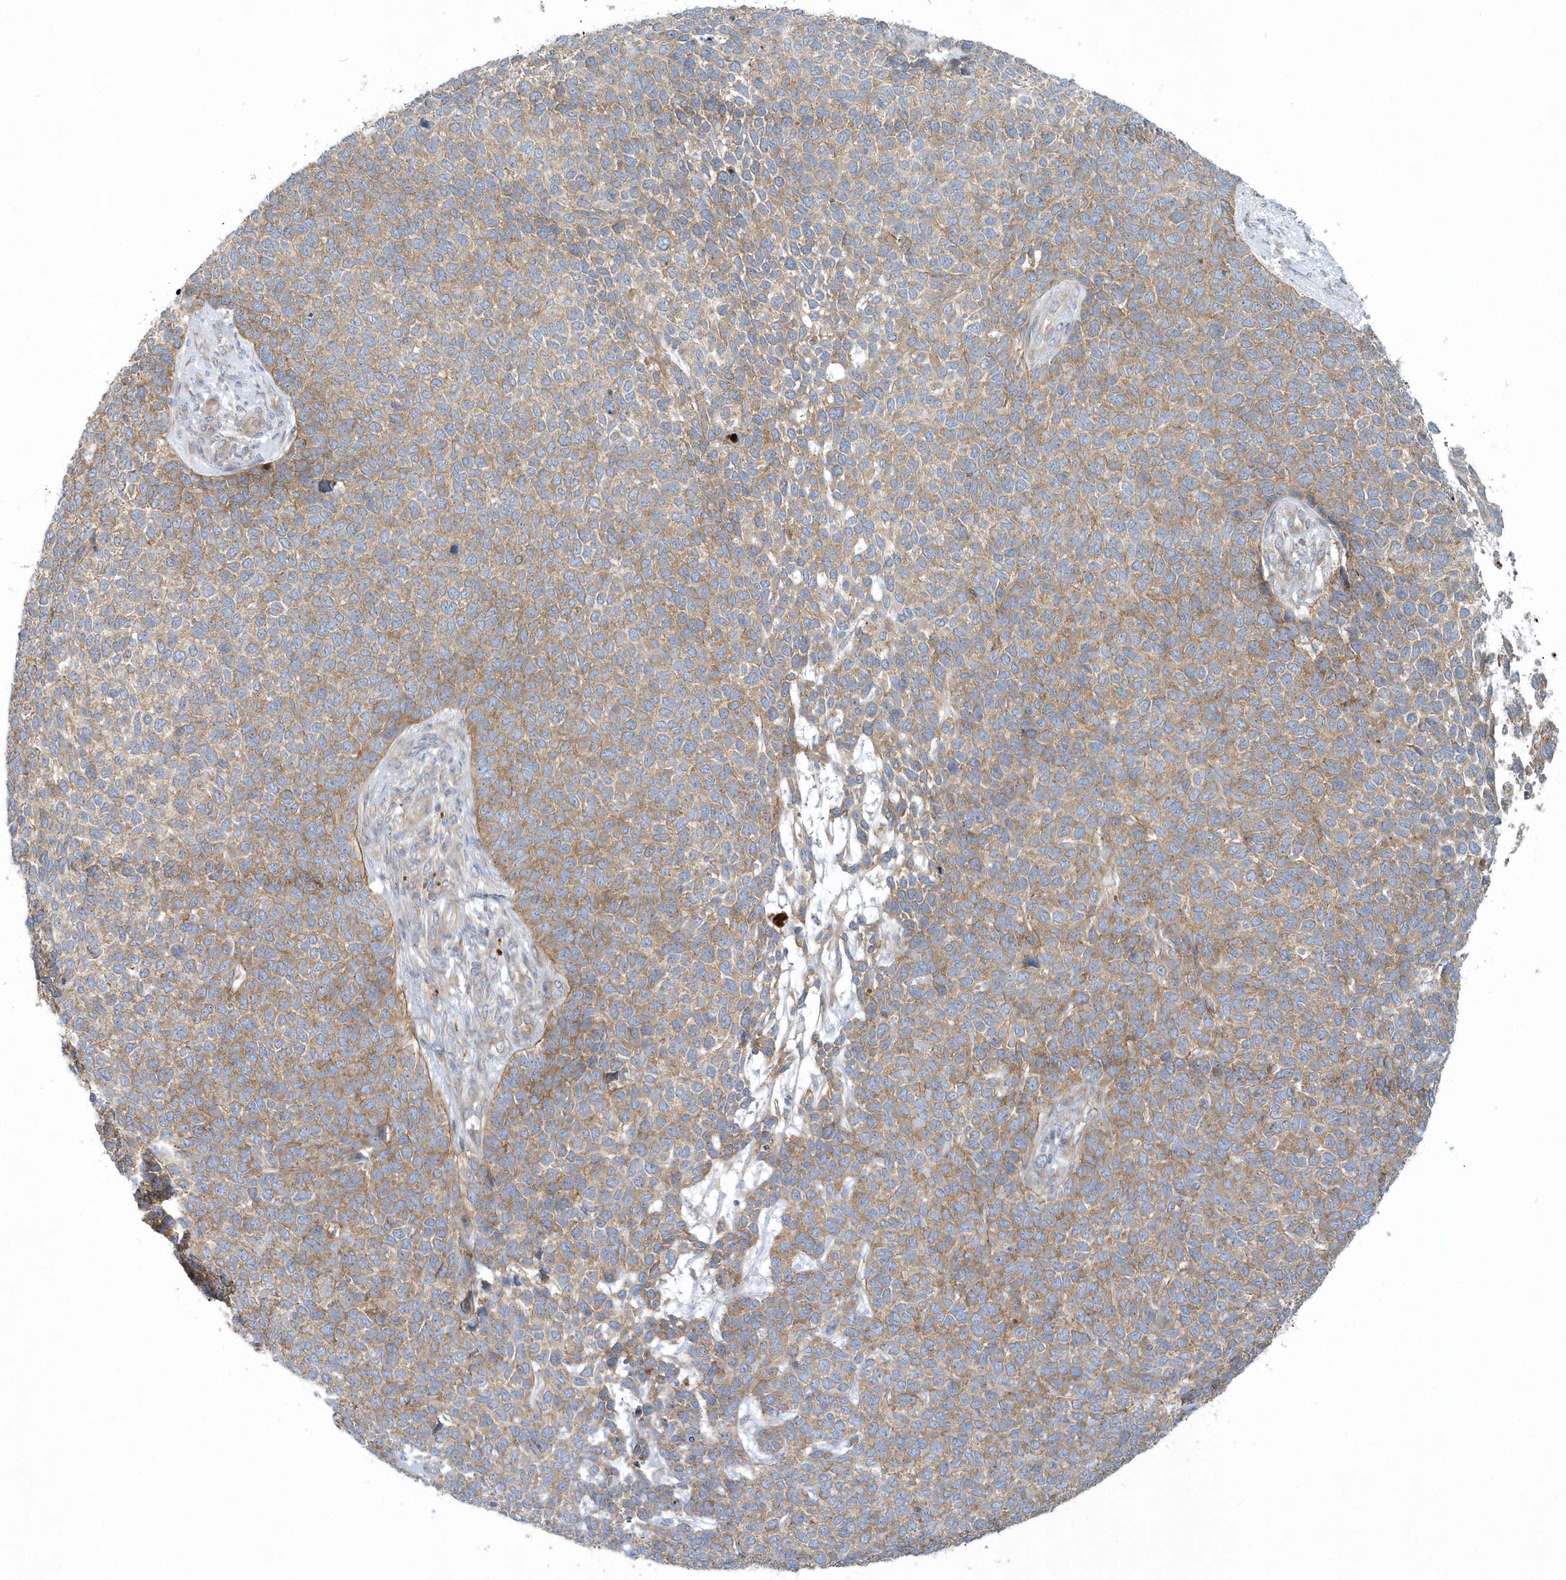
{"staining": {"intensity": "moderate", "quantity": ">75%", "location": "cytoplasmic/membranous"}, "tissue": "skin cancer", "cell_type": "Tumor cells", "image_type": "cancer", "snomed": [{"axis": "morphology", "description": "Basal cell carcinoma"}, {"axis": "topography", "description": "Skin"}], "caption": "Basal cell carcinoma (skin) was stained to show a protein in brown. There is medium levels of moderate cytoplasmic/membranous positivity in approximately >75% of tumor cells.", "gene": "CNOT10", "patient": {"sex": "female", "age": 84}}